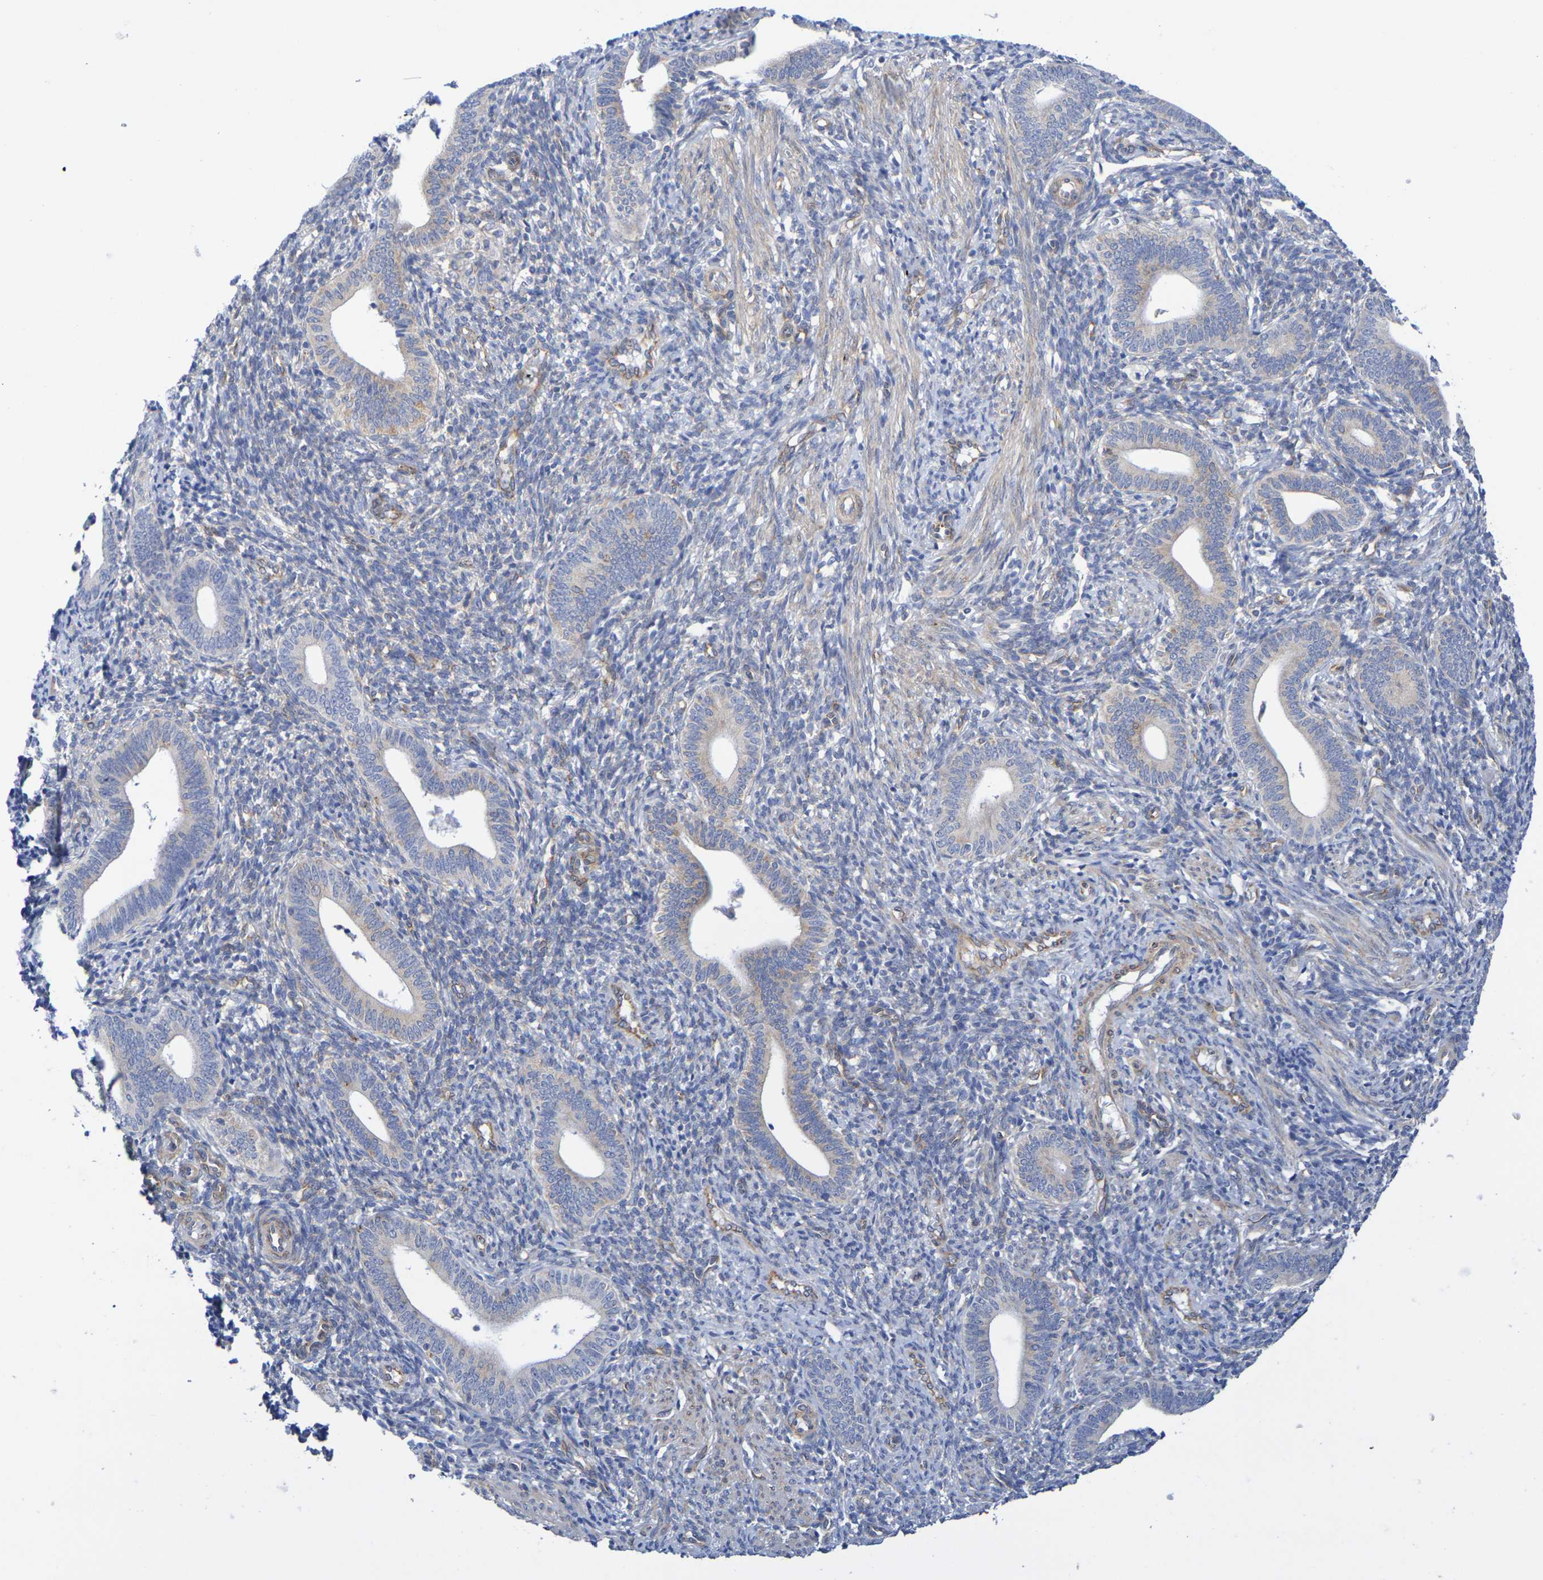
{"staining": {"intensity": "negative", "quantity": "none", "location": "none"}, "tissue": "endometrium", "cell_type": "Cells in endometrial stroma", "image_type": "normal", "snomed": [{"axis": "morphology", "description": "Normal tissue, NOS"}, {"axis": "topography", "description": "Uterus"}, {"axis": "topography", "description": "Endometrium"}], "caption": "Immunohistochemistry (IHC) of normal human endometrium displays no expression in cells in endometrial stroma. Brightfield microscopy of immunohistochemistry stained with DAB (brown) and hematoxylin (blue), captured at high magnification.", "gene": "TMCC3", "patient": {"sex": "female", "age": 33}}